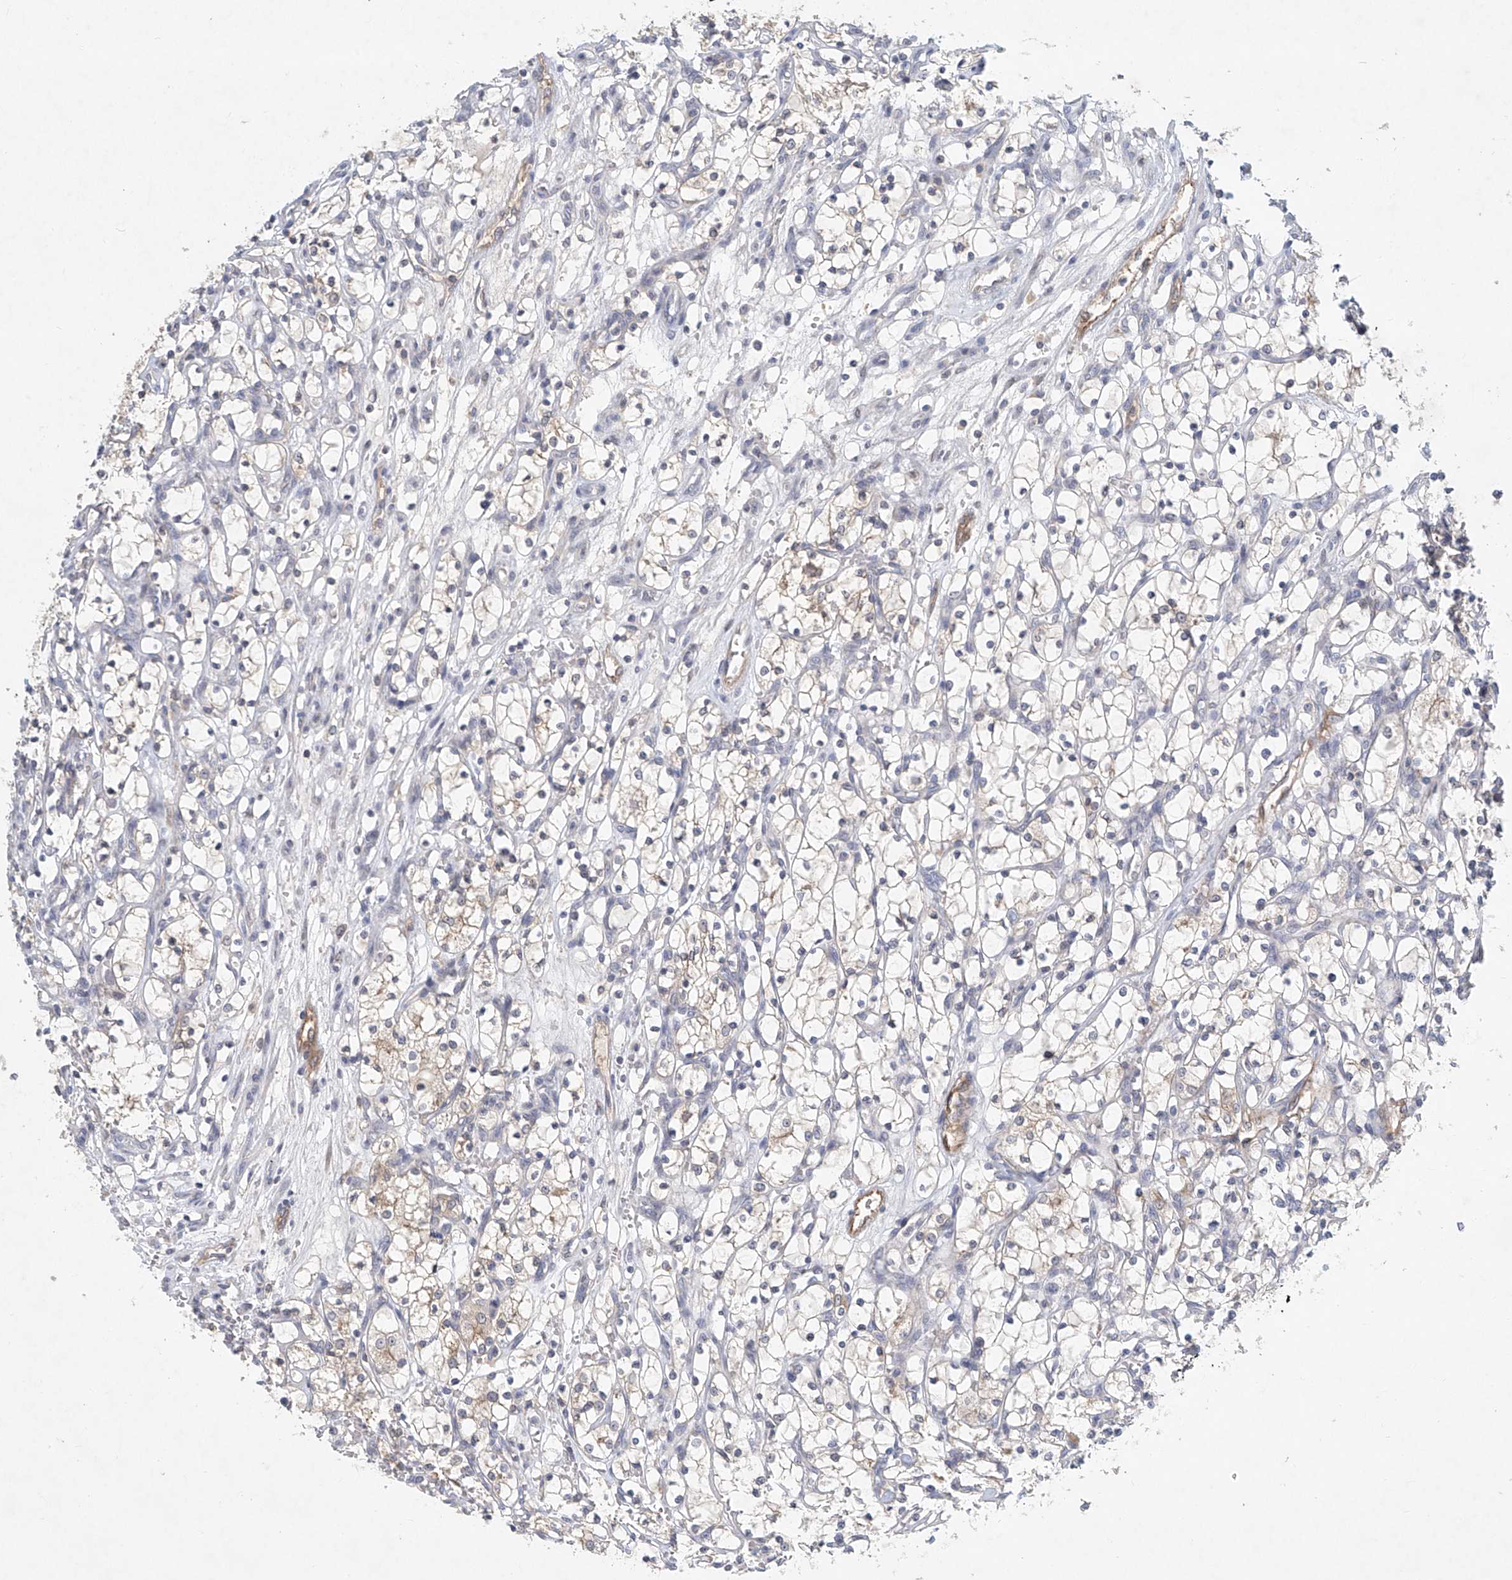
{"staining": {"intensity": "weak", "quantity": "<25%", "location": "cytoplasmic/membranous"}, "tissue": "renal cancer", "cell_type": "Tumor cells", "image_type": "cancer", "snomed": [{"axis": "morphology", "description": "Adenocarcinoma, NOS"}, {"axis": "topography", "description": "Kidney"}], "caption": "Immunohistochemistry (IHC) of human renal cancer (adenocarcinoma) shows no positivity in tumor cells.", "gene": "CARMIL1", "patient": {"sex": "female", "age": 69}}